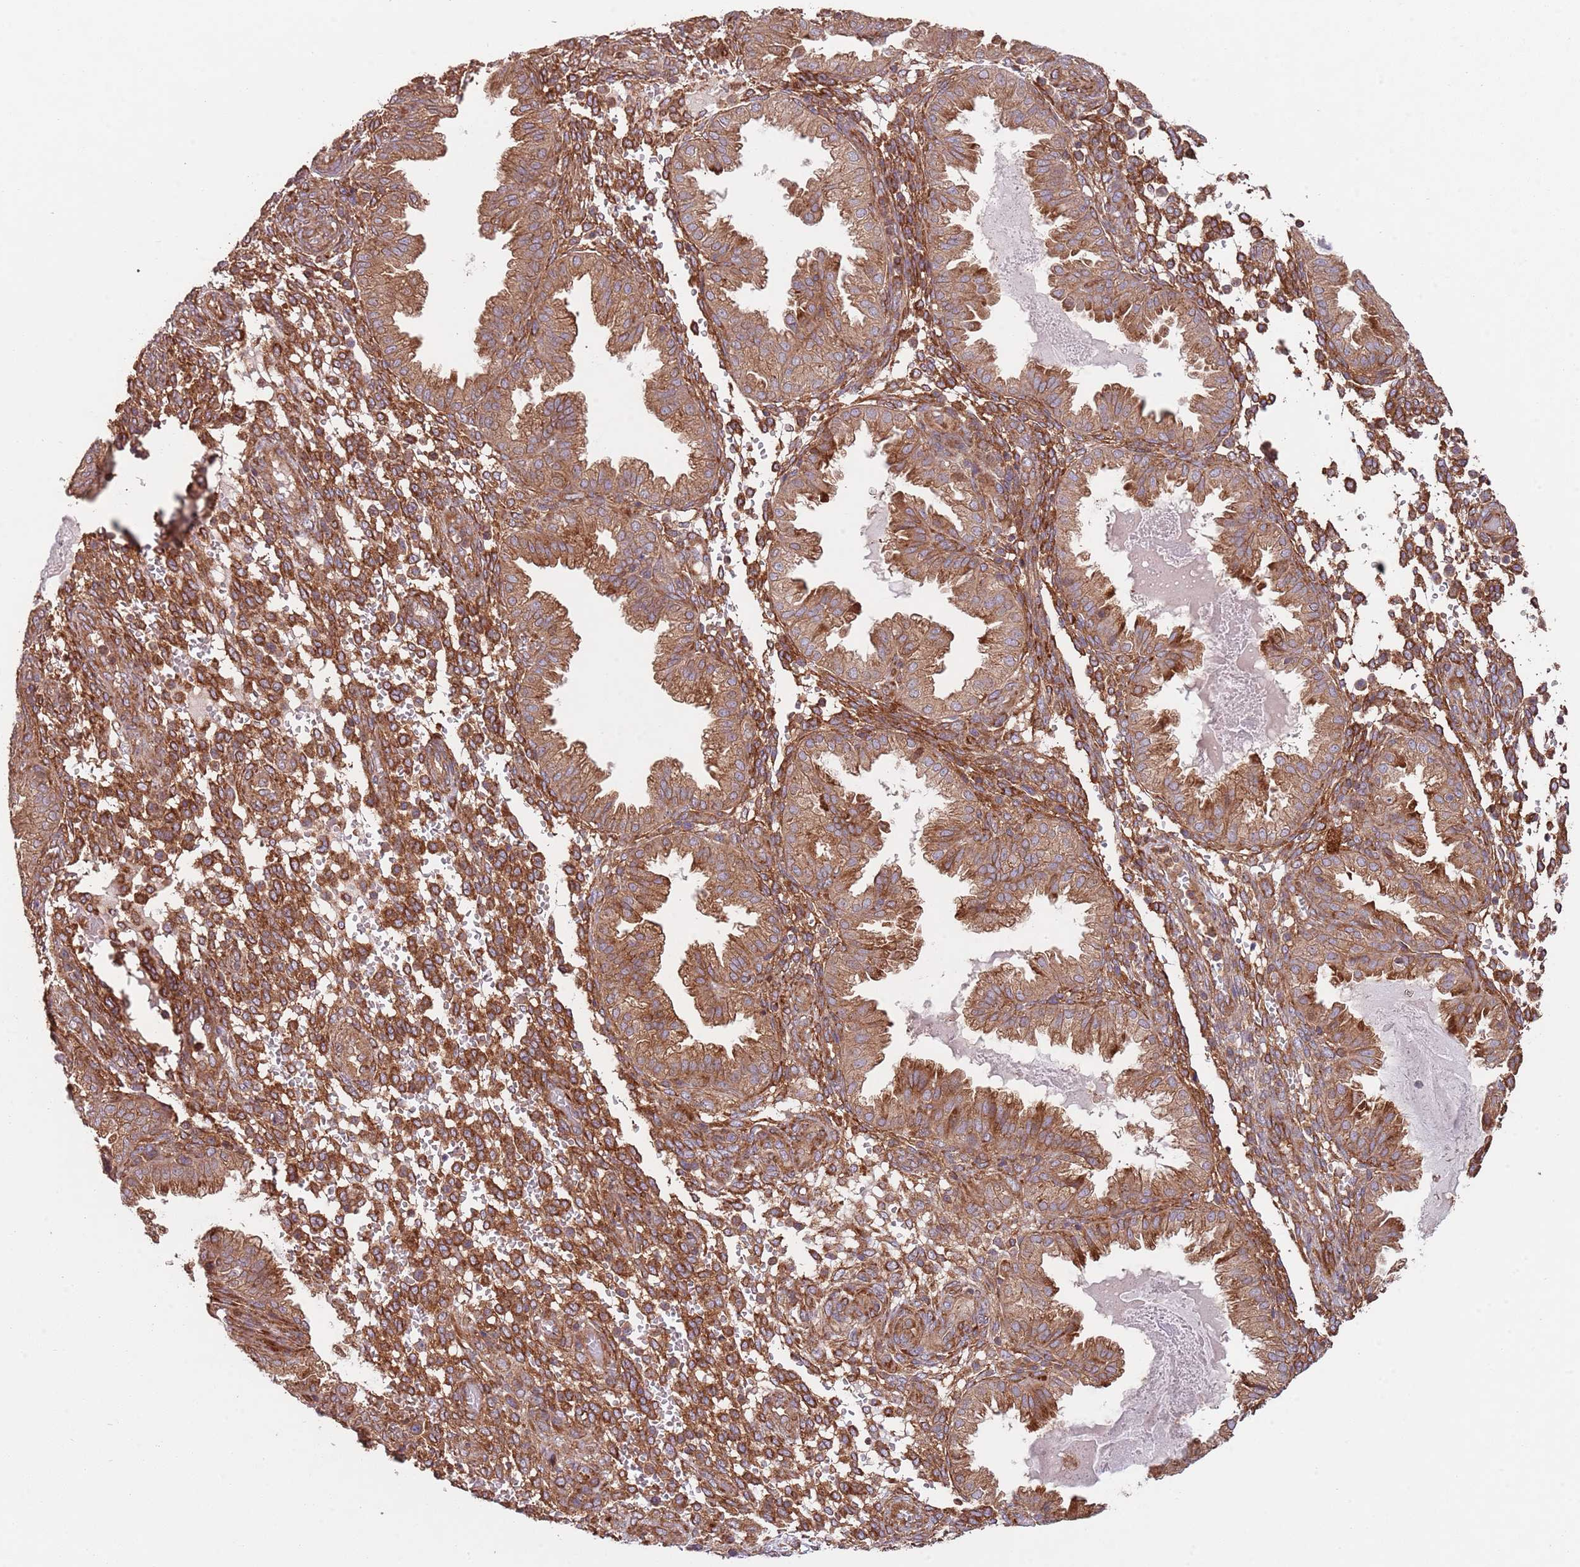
{"staining": {"intensity": "strong", "quantity": "25%-75%", "location": "cytoplasmic/membranous"}, "tissue": "endometrium", "cell_type": "Cells in endometrial stroma", "image_type": "normal", "snomed": [{"axis": "morphology", "description": "Normal tissue, NOS"}, {"axis": "topography", "description": "Endometrium"}], "caption": "DAB immunohistochemical staining of unremarkable endometrium demonstrates strong cytoplasmic/membranous protein staining in approximately 25%-75% of cells in endometrial stroma.", "gene": "RNF19B", "patient": {"sex": "female", "age": 33}}